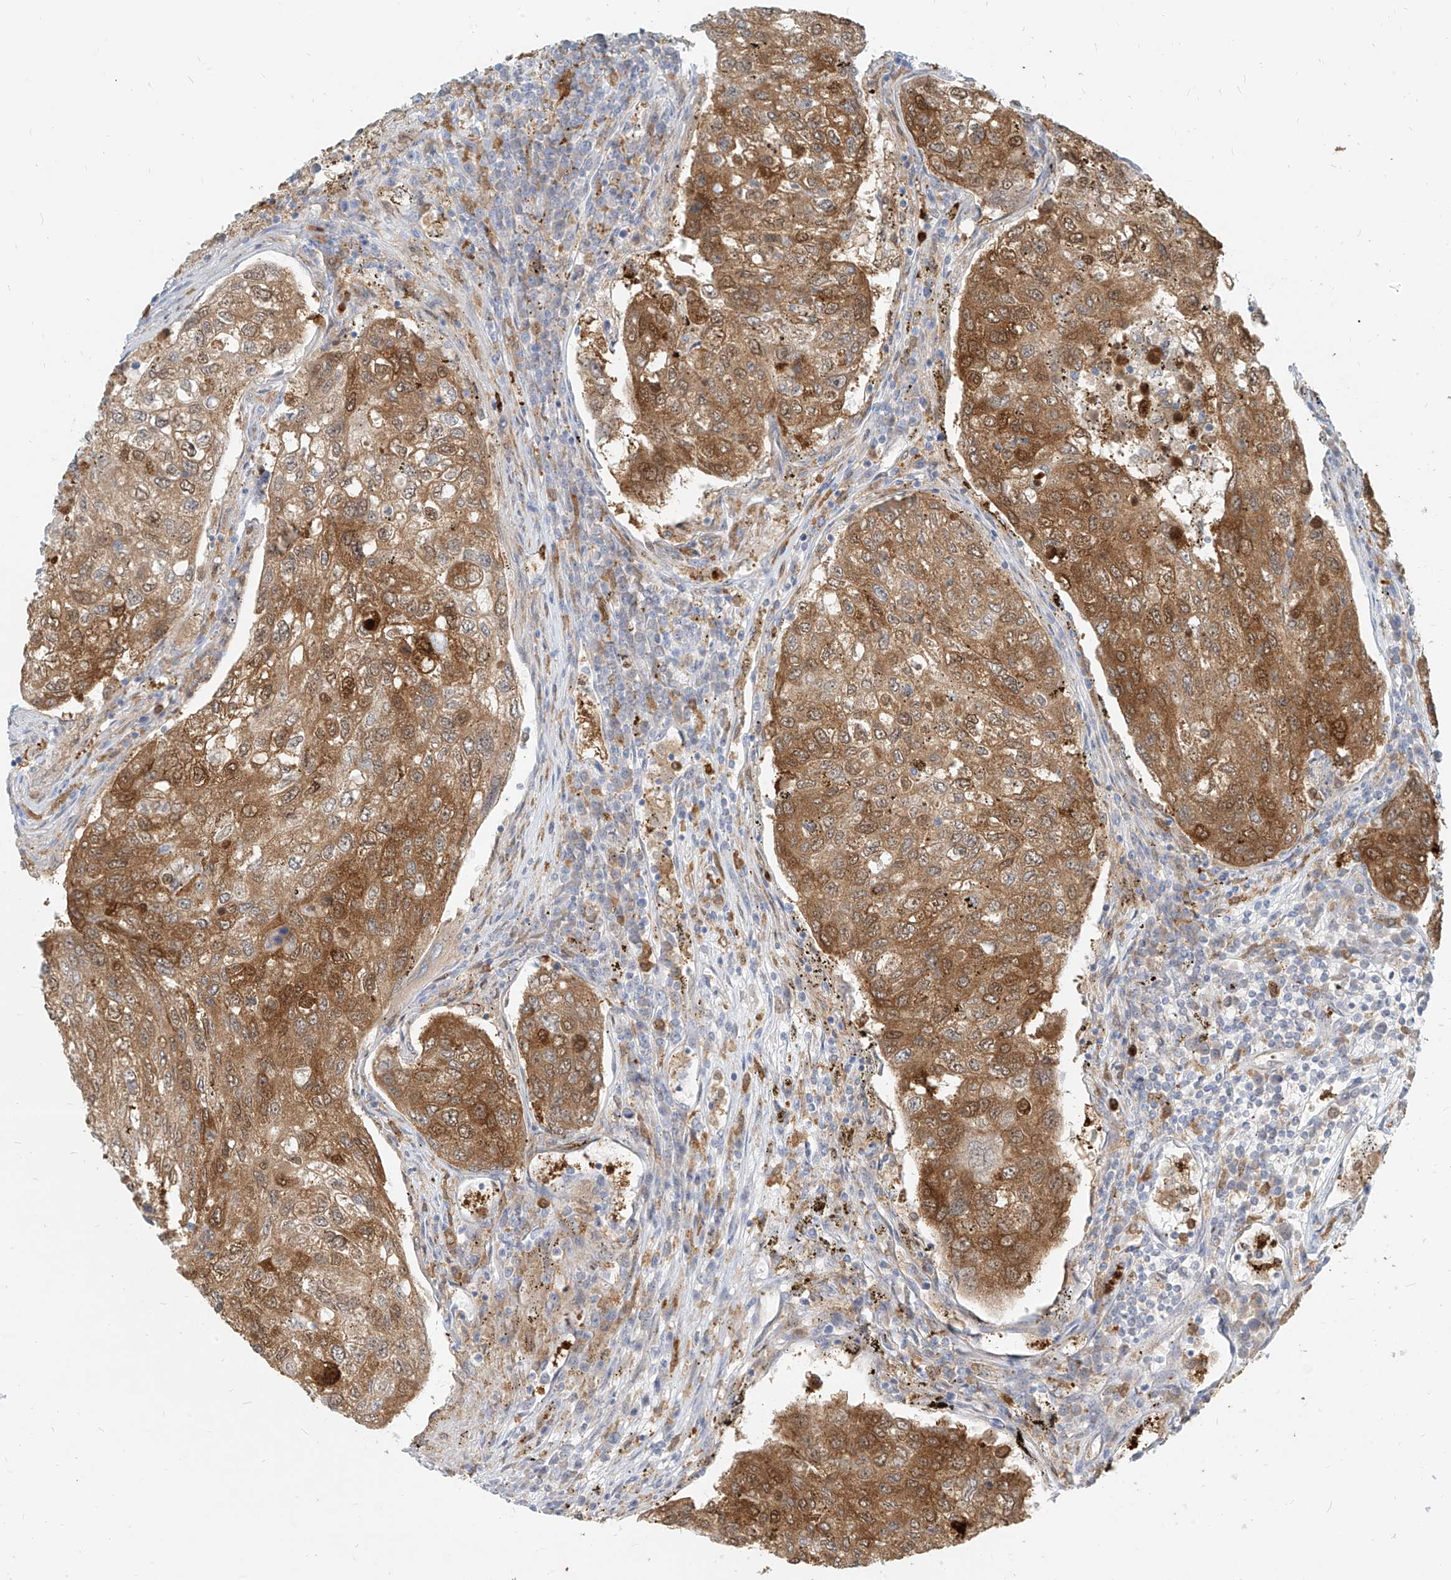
{"staining": {"intensity": "strong", "quantity": ">75%", "location": "cytoplasmic/membranous"}, "tissue": "urothelial cancer", "cell_type": "Tumor cells", "image_type": "cancer", "snomed": [{"axis": "morphology", "description": "Urothelial carcinoma, High grade"}, {"axis": "topography", "description": "Lymph node"}, {"axis": "topography", "description": "Urinary bladder"}], "caption": "Urothelial cancer stained for a protein displays strong cytoplasmic/membranous positivity in tumor cells.", "gene": "PGD", "patient": {"sex": "male", "age": 51}}